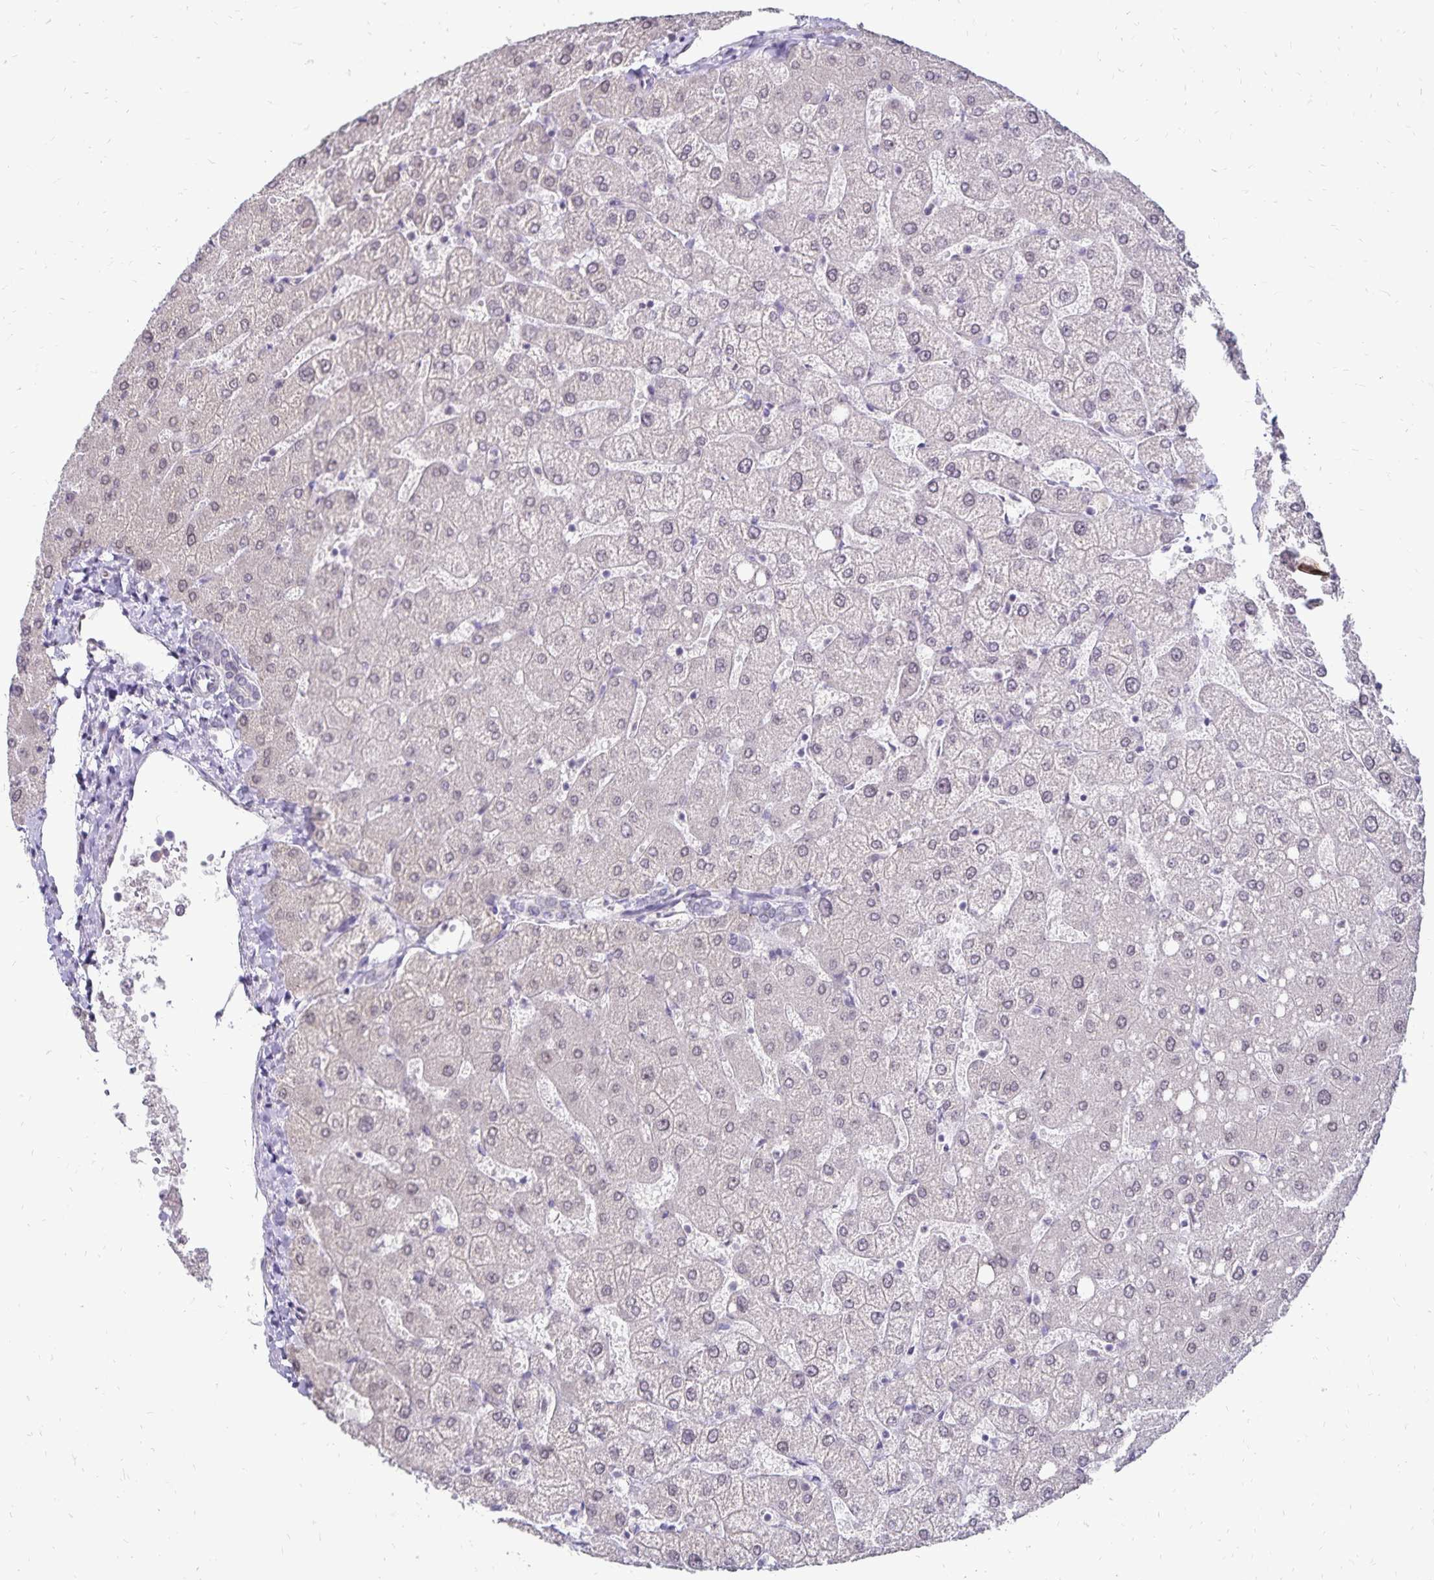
{"staining": {"intensity": "negative", "quantity": "none", "location": "none"}, "tissue": "liver", "cell_type": "Cholangiocytes", "image_type": "normal", "snomed": [{"axis": "morphology", "description": "Normal tissue, NOS"}, {"axis": "topography", "description": "Liver"}], "caption": "DAB immunohistochemical staining of normal liver reveals no significant staining in cholangiocytes.", "gene": "POLB", "patient": {"sex": "female", "age": 54}}